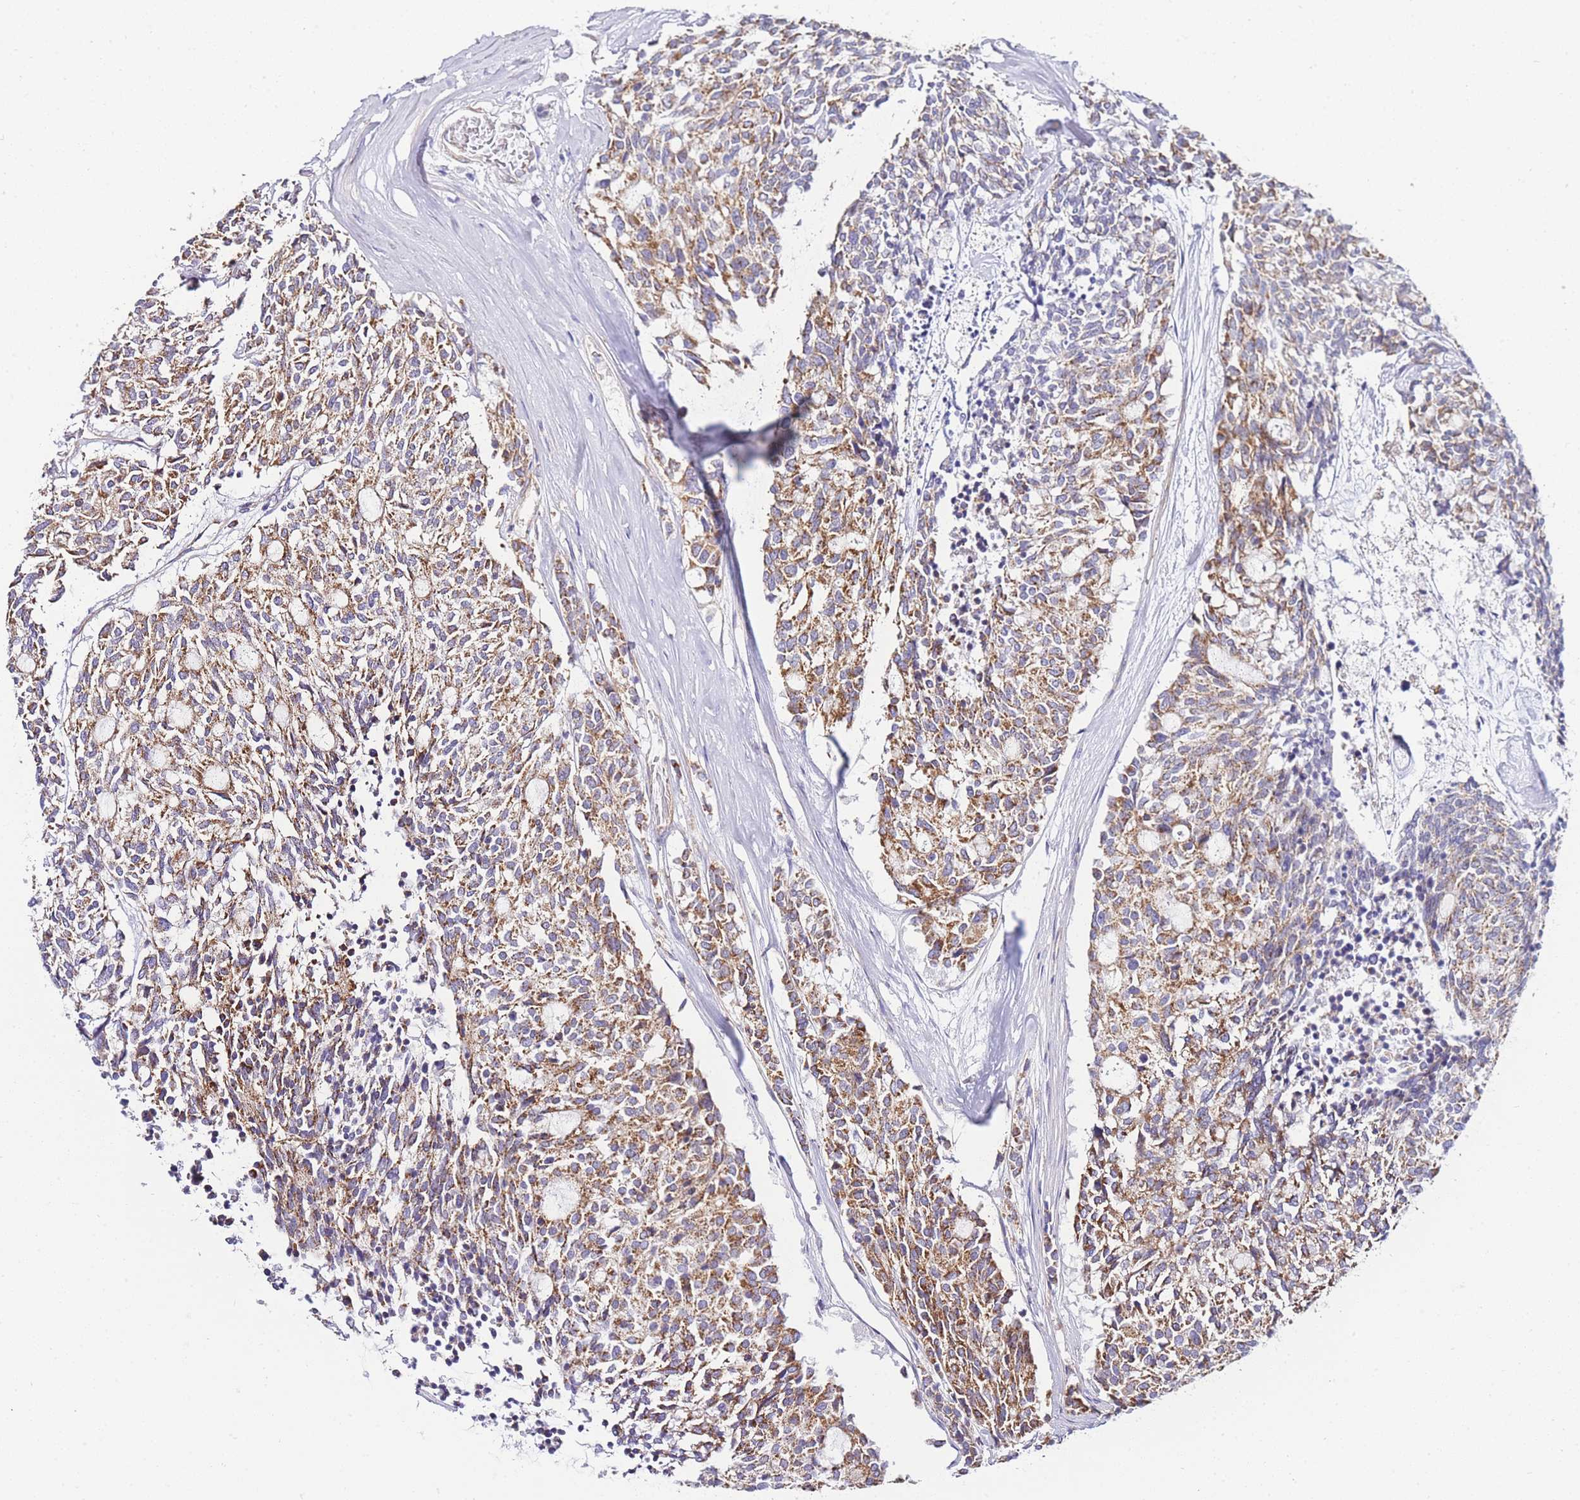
{"staining": {"intensity": "moderate", "quantity": ">75%", "location": "cytoplasmic/membranous"}, "tissue": "carcinoid", "cell_type": "Tumor cells", "image_type": "cancer", "snomed": [{"axis": "morphology", "description": "Carcinoid, malignant, NOS"}, {"axis": "topography", "description": "Pancreas"}], "caption": "Carcinoid tissue shows moderate cytoplasmic/membranous staining in approximately >75% of tumor cells", "gene": "PDCD7", "patient": {"sex": "female", "age": 54}}